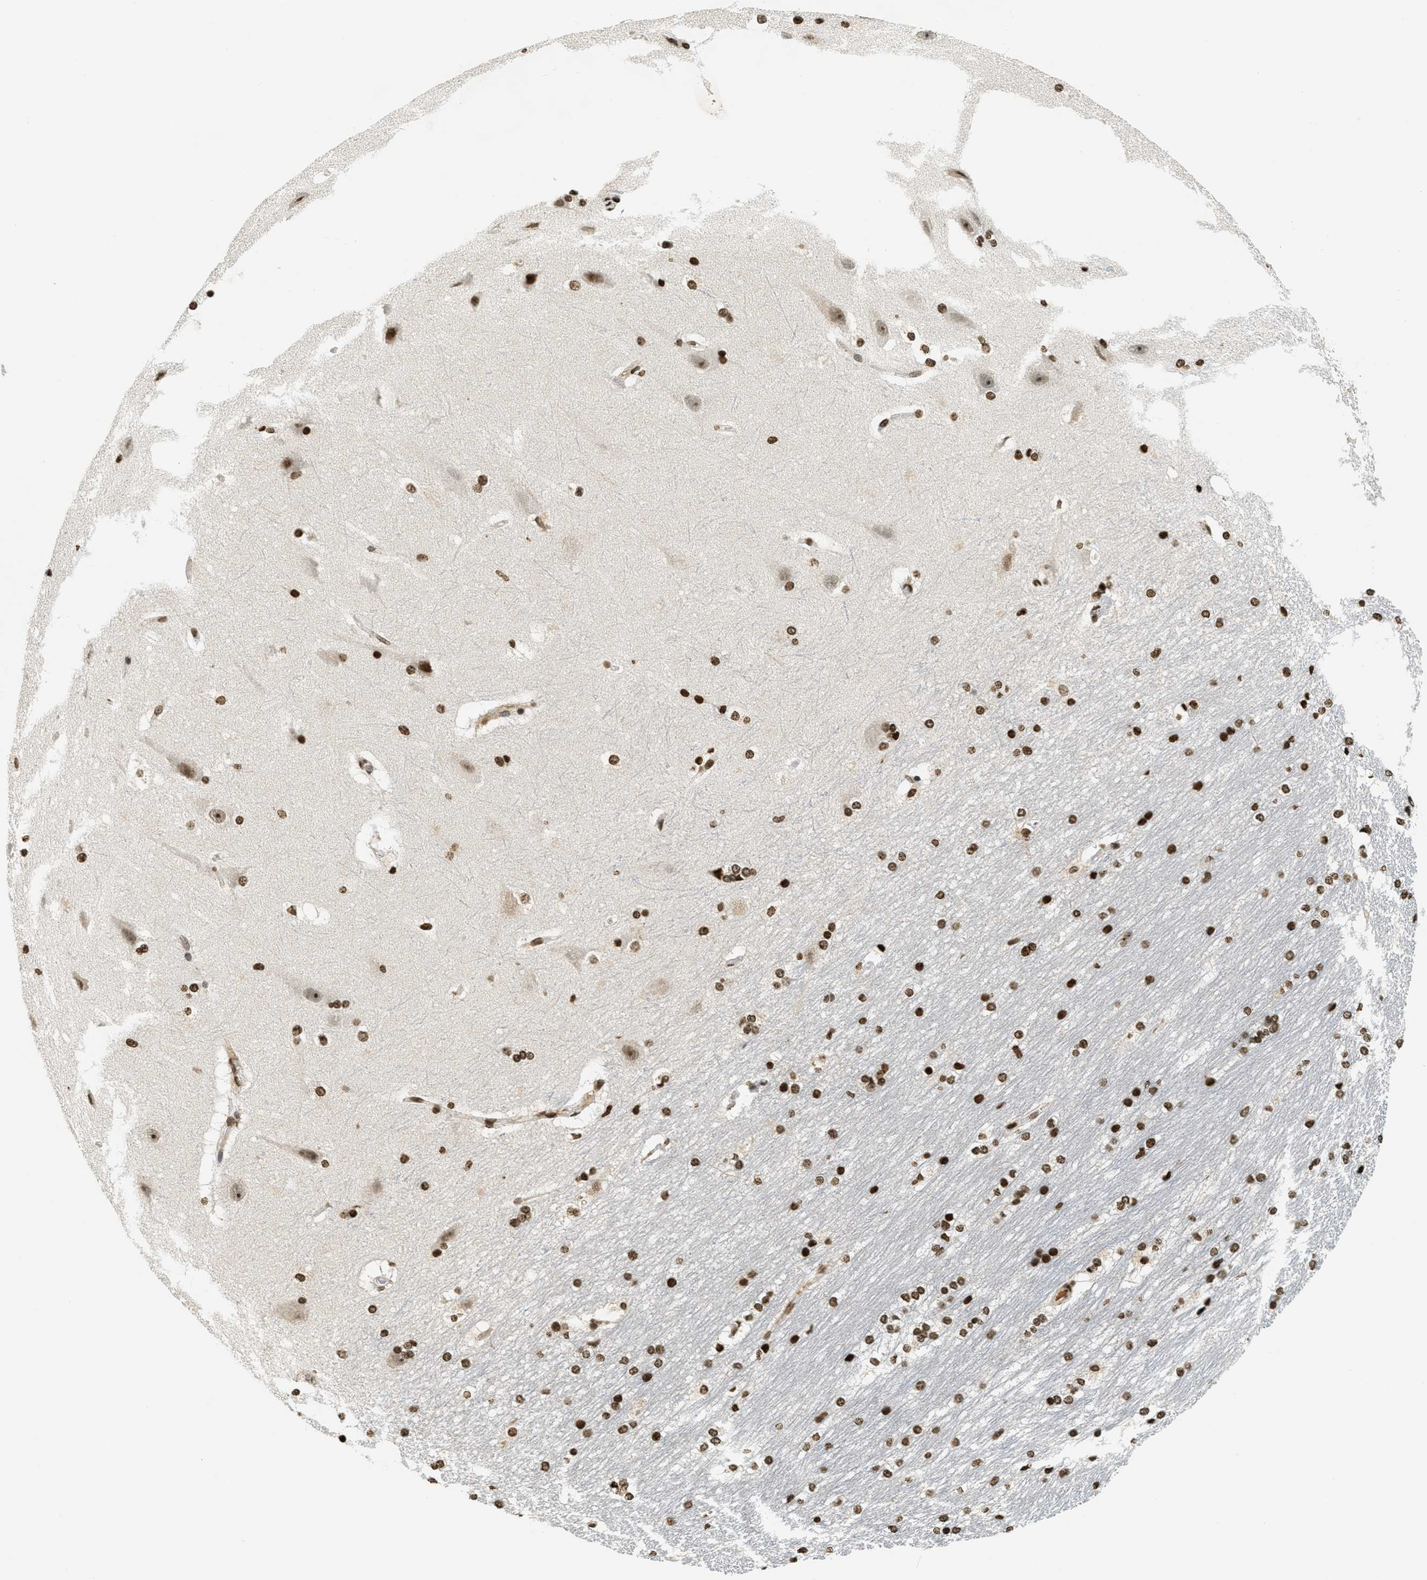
{"staining": {"intensity": "strong", "quantity": ">75%", "location": "nuclear"}, "tissue": "hippocampus", "cell_type": "Glial cells", "image_type": "normal", "snomed": [{"axis": "morphology", "description": "Normal tissue, NOS"}, {"axis": "topography", "description": "Hippocampus"}], "caption": "Immunohistochemical staining of unremarkable hippocampus demonstrates >75% levels of strong nuclear protein expression in approximately >75% of glial cells. (DAB IHC with brightfield microscopy, high magnification).", "gene": "LDB2", "patient": {"sex": "female", "age": 19}}